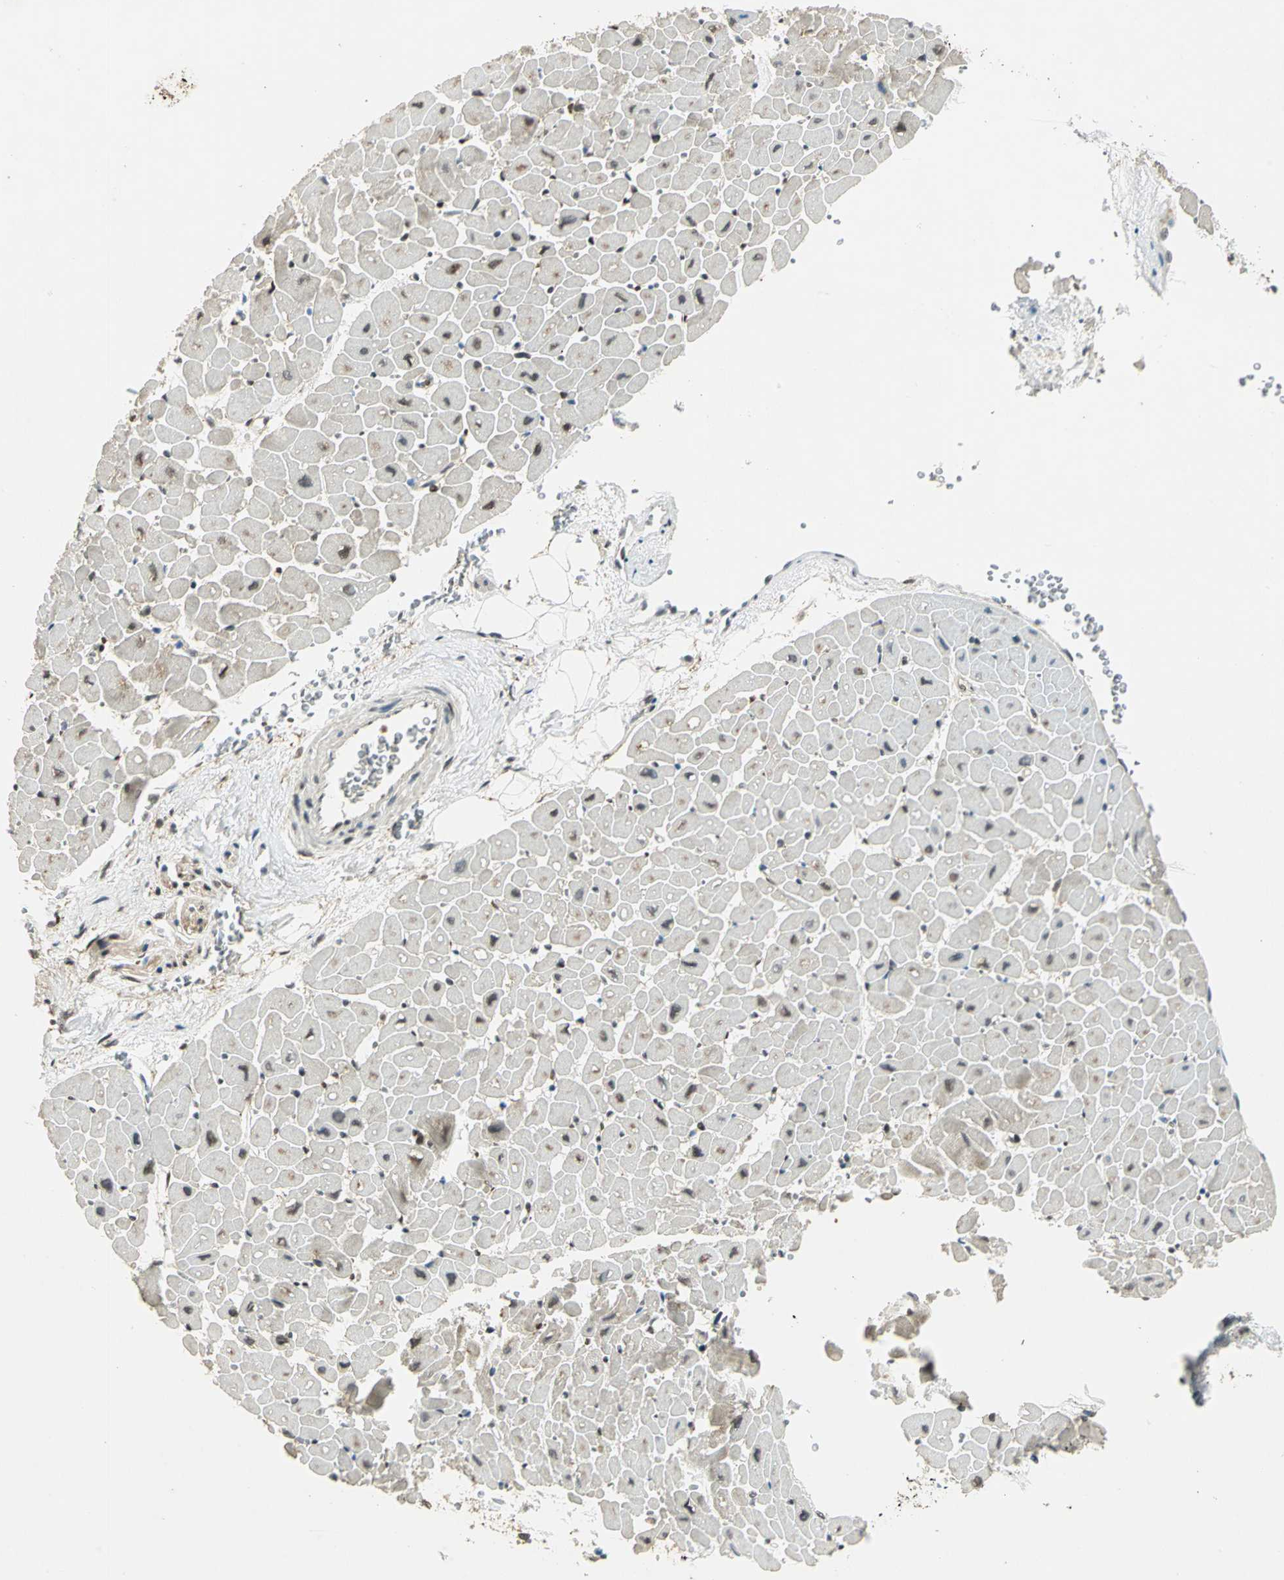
{"staining": {"intensity": "weak", "quantity": "25%-75%", "location": "cytoplasmic/membranous"}, "tissue": "heart muscle", "cell_type": "Cardiomyocytes", "image_type": "normal", "snomed": [{"axis": "morphology", "description": "Normal tissue, NOS"}, {"axis": "topography", "description": "Heart"}], "caption": "Protein analysis of normal heart muscle shows weak cytoplasmic/membranous positivity in approximately 25%-75% of cardiomyocytes. (Stains: DAB (3,3'-diaminobenzidine) in brown, nuclei in blue, Microscopy: brightfield microscopy at high magnification).", "gene": "RAD17", "patient": {"sex": "male", "age": 45}}